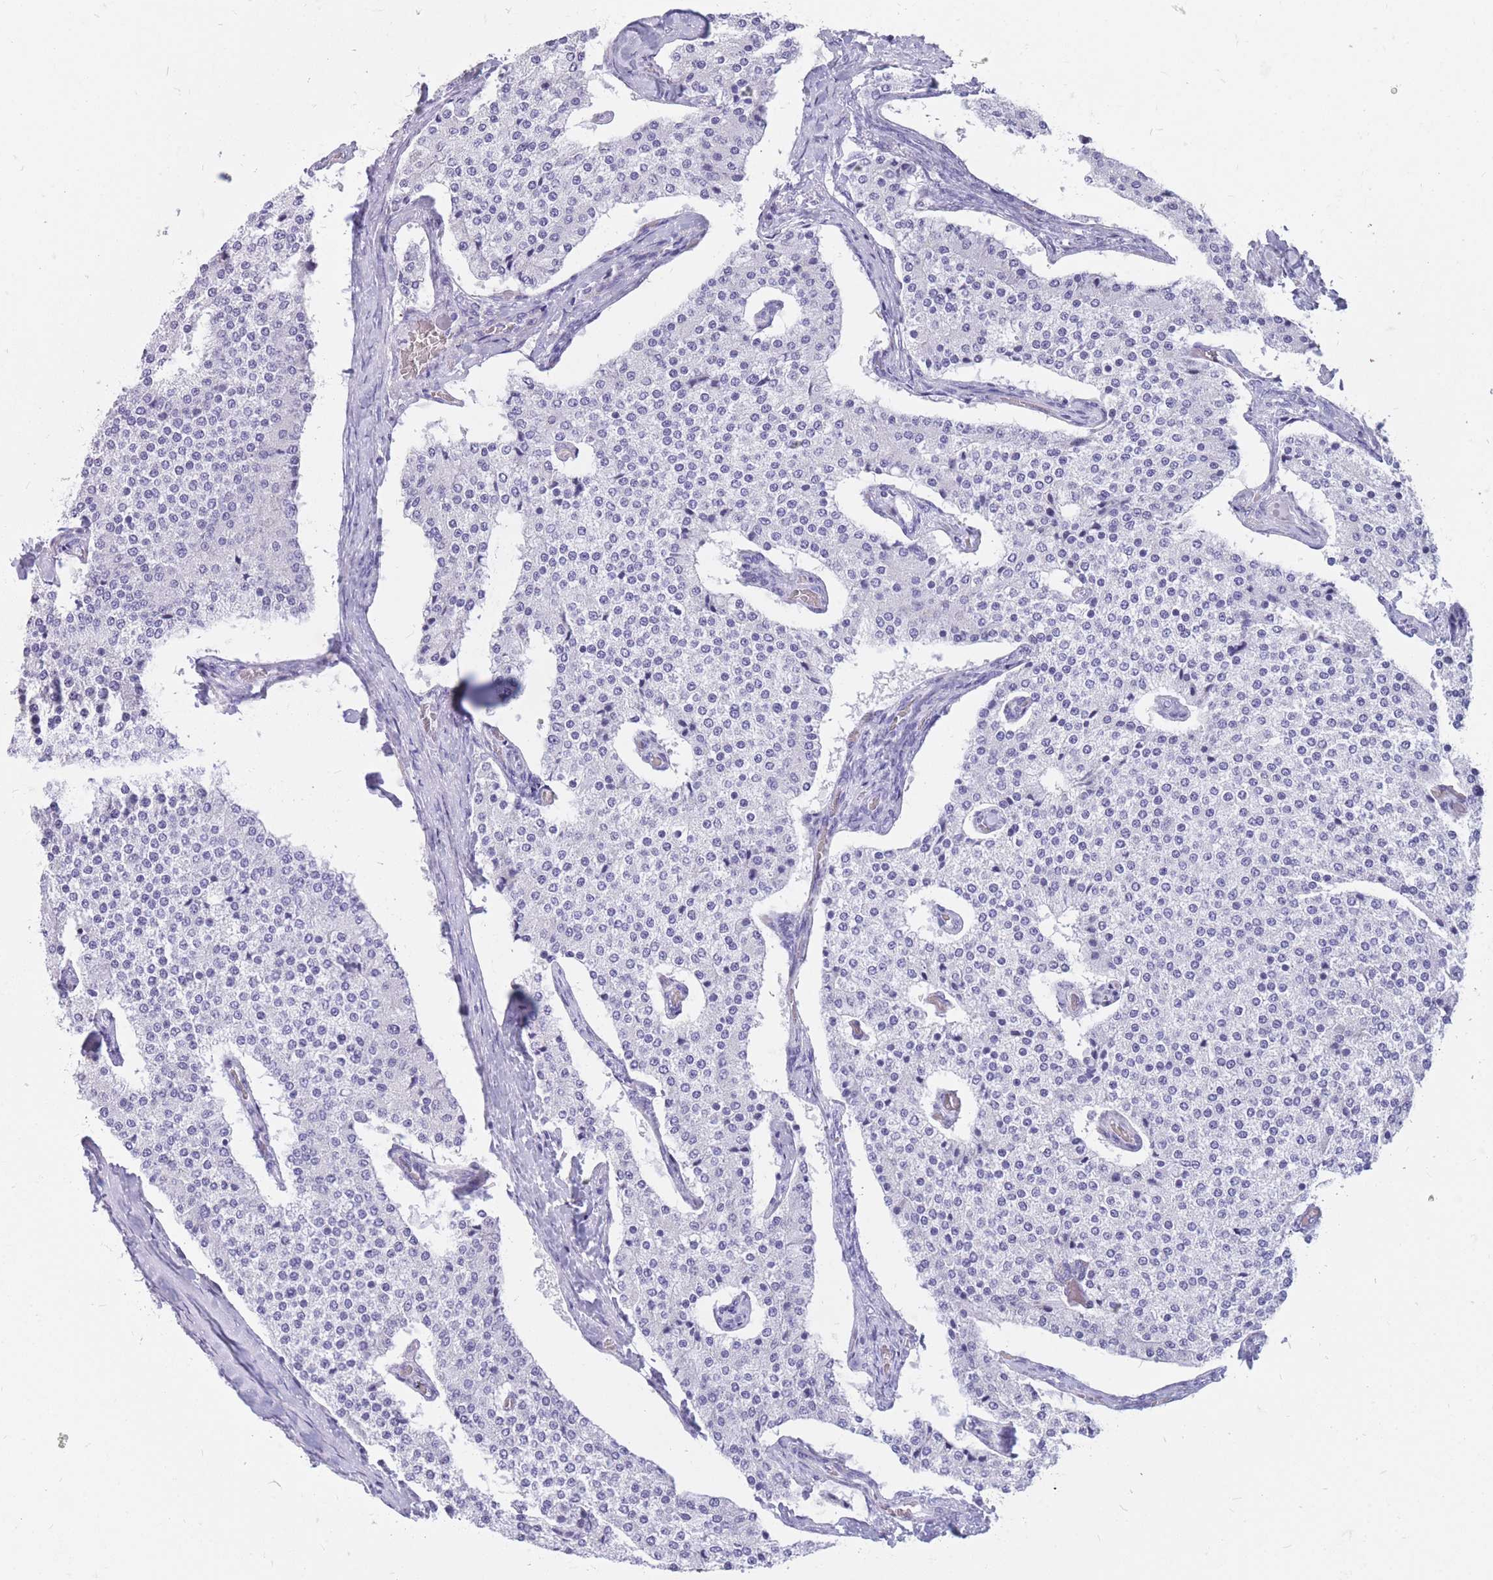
{"staining": {"intensity": "negative", "quantity": "none", "location": "none"}, "tissue": "carcinoid", "cell_type": "Tumor cells", "image_type": "cancer", "snomed": [{"axis": "morphology", "description": "Carcinoid, malignant, NOS"}, {"axis": "topography", "description": "Colon"}], "caption": "DAB immunohistochemical staining of carcinoid (malignant) demonstrates no significant positivity in tumor cells. (Brightfield microscopy of DAB immunohistochemistry at high magnification).", "gene": "CYP21A2", "patient": {"sex": "female", "age": 52}}